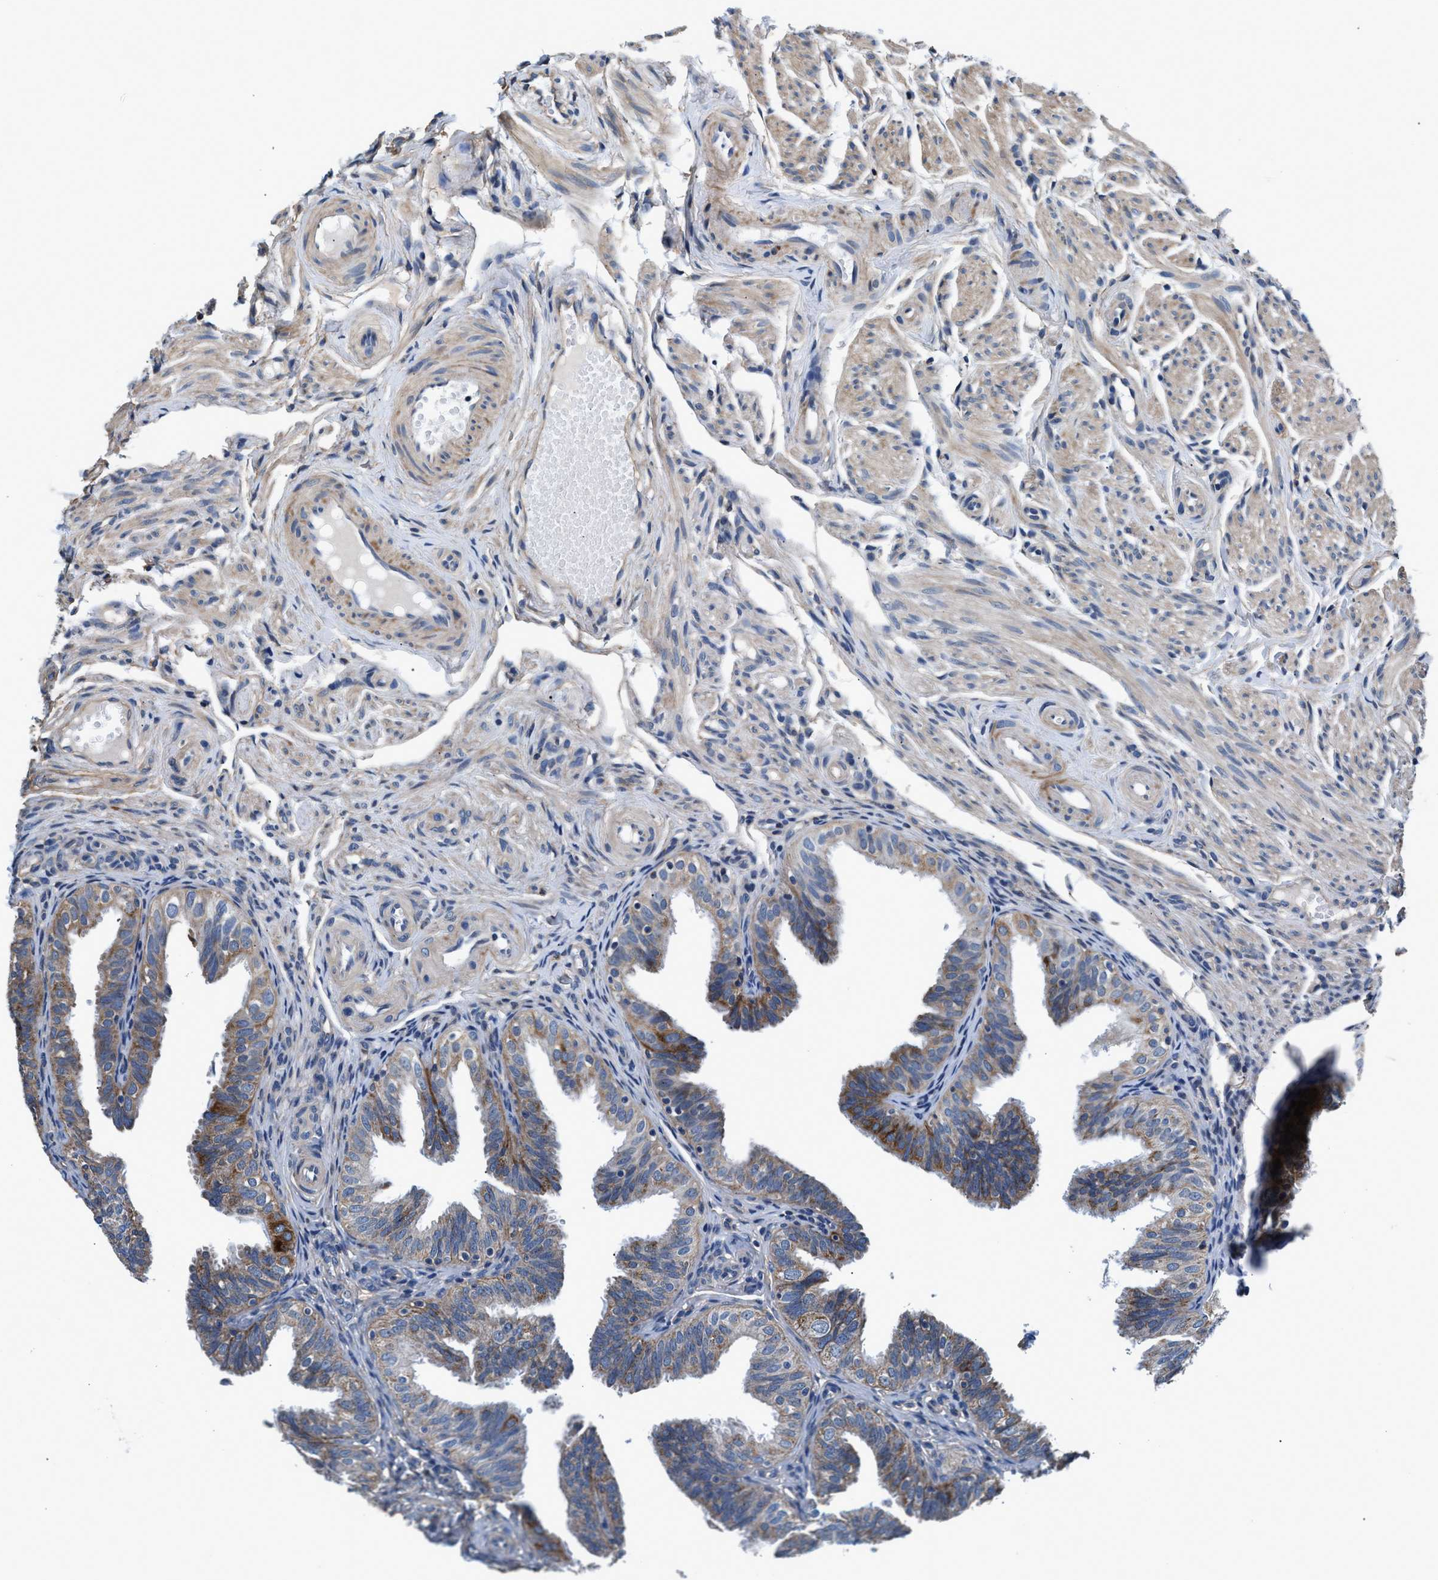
{"staining": {"intensity": "moderate", "quantity": ">75%", "location": "cytoplasmic/membranous"}, "tissue": "fallopian tube", "cell_type": "Glandular cells", "image_type": "normal", "snomed": [{"axis": "morphology", "description": "Normal tissue, NOS"}, {"axis": "topography", "description": "Fallopian tube"}], "caption": "High-magnification brightfield microscopy of normal fallopian tube stained with DAB (3,3'-diaminobenzidine) (brown) and counterstained with hematoxylin (blue). glandular cells exhibit moderate cytoplasmic/membranous staining is seen in about>75% of cells.", "gene": "NKTR", "patient": {"sex": "female", "age": 35}}